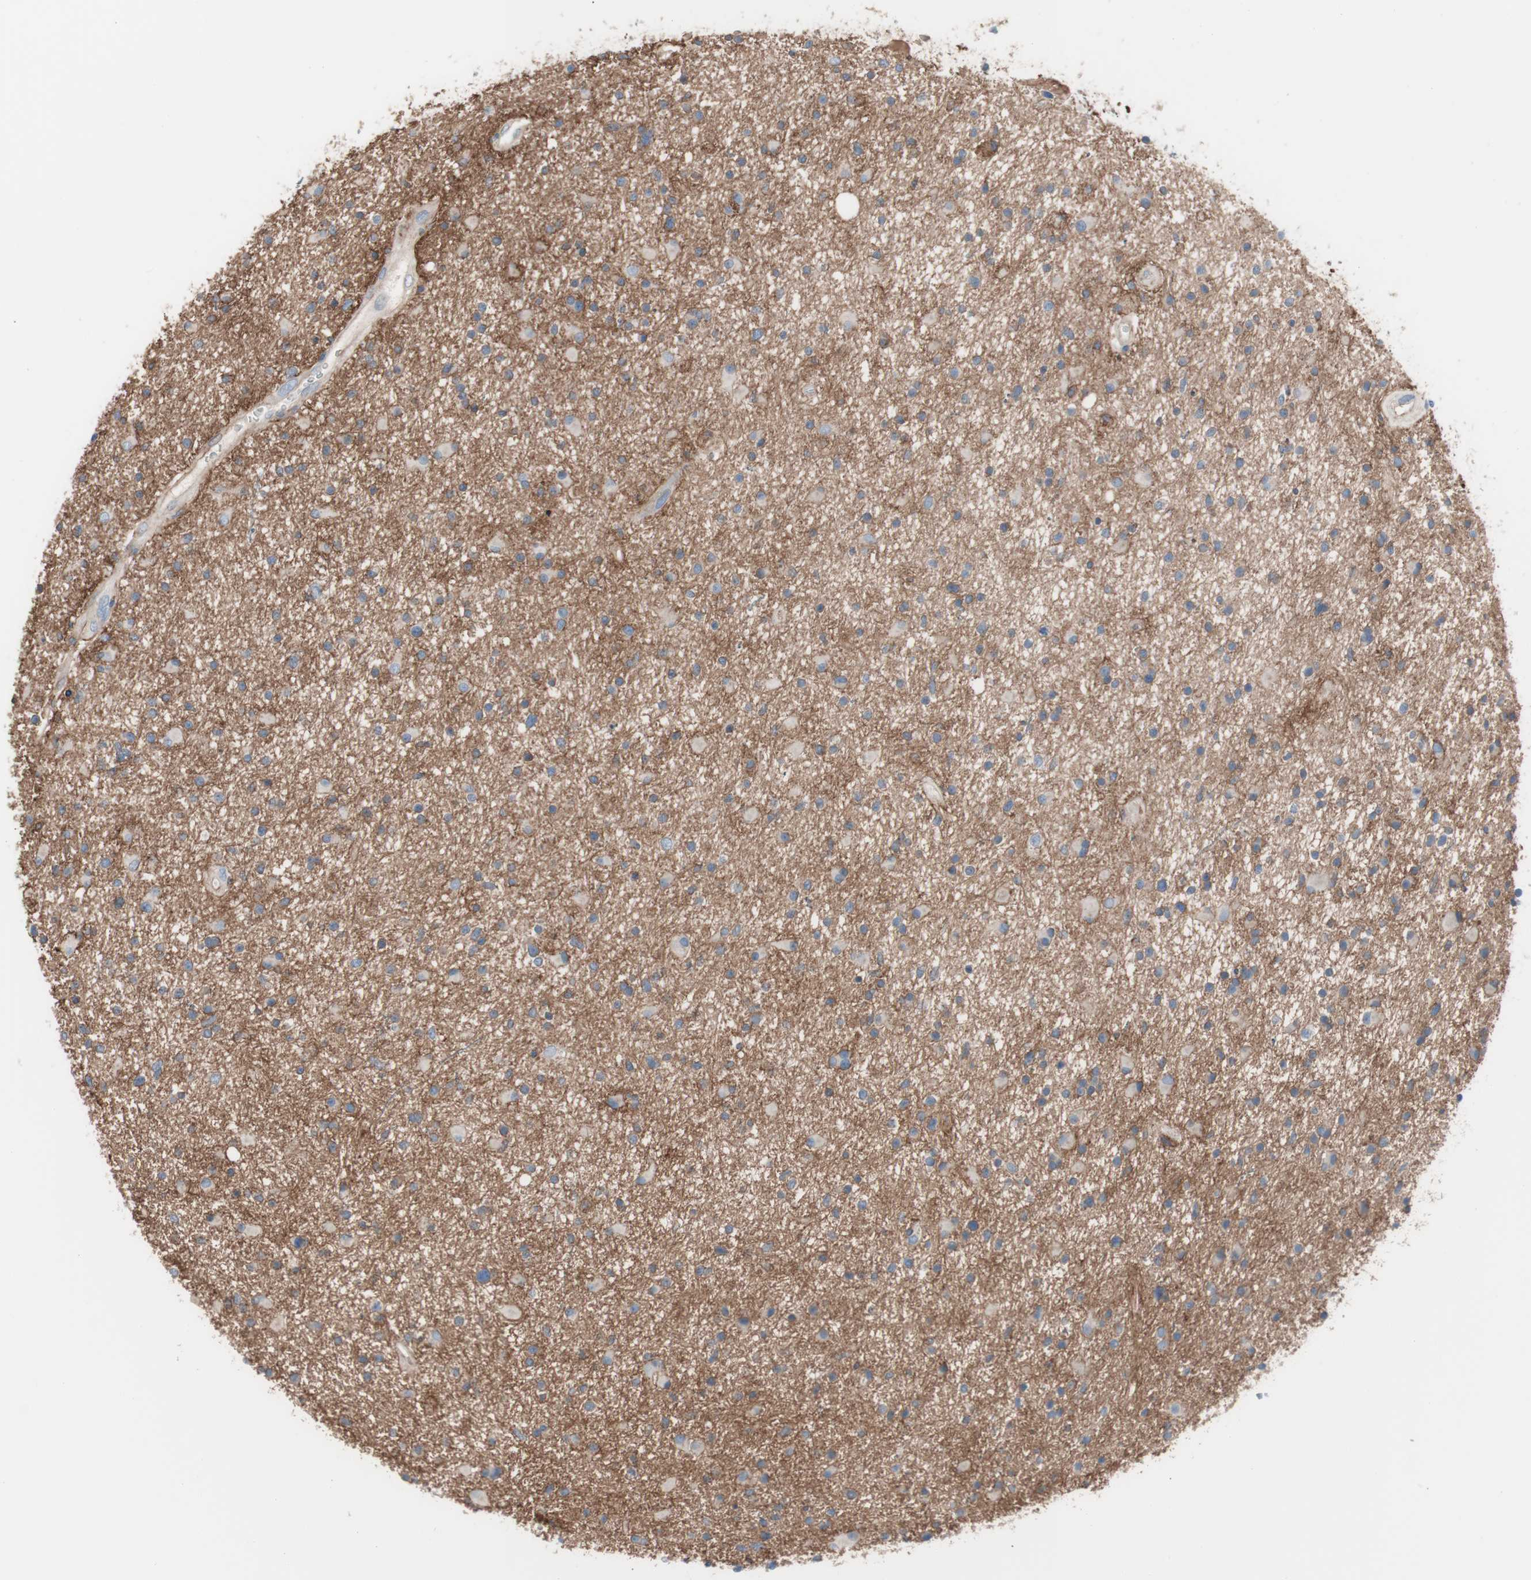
{"staining": {"intensity": "negative", "quantity": "none", "location": "none"}, "tissue": "glioma", "cell_type": "Tumor cells", "image_type": "cancer", "snomed": [{"axis": "morphology", "description": "Glioma, malignant, High grade"}, {"axis": "topography", "description": "Brain"}], "caption": "This photomicrograph is of malignant high-grade glioma stained with IHC to label a protein in brown with the nuclei are counter-stained blue. There is no positivity in tumor cells.", "gene": "CD81", "patient": {"sex": "male", "age": 33}}